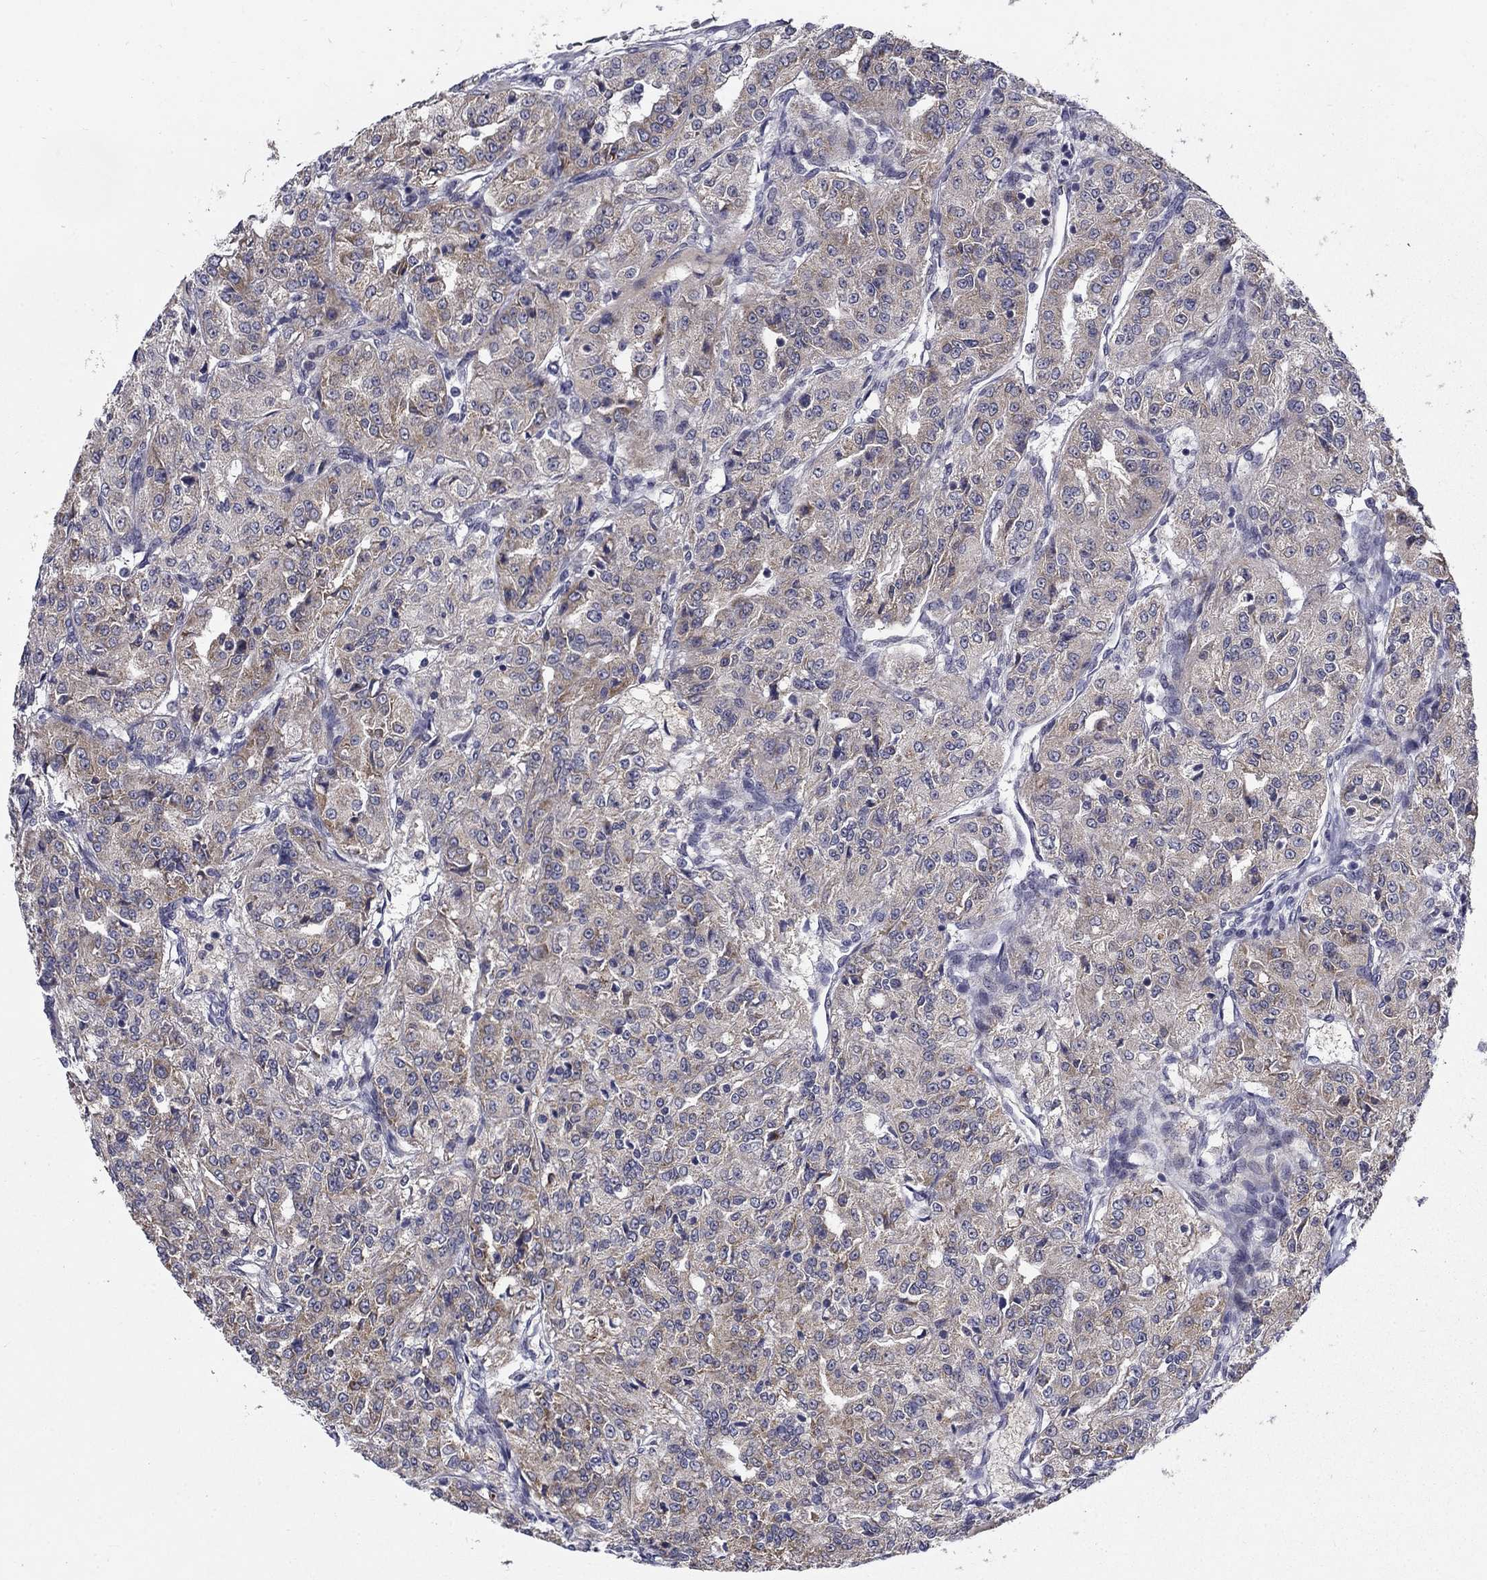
{"staining": {"intensity": "weak", "quantity": "<25%", "location": "cytoplasmic/membranous"}, "tissue": "renal cancer", "cell_type": "Tumor cells", "image_type": "cancer", "snomed": [{"axis": "morphology", "description": "Adenocarcinoma, NOS"}, {"axis": "topography", "description": "Kidney"}], "caption": "This is an IHC image of adenocarcinoma (renal). There is no staining in tumor cells.", "gene": "LACTB2", "patient": {"sex": "female", "age": 63}}